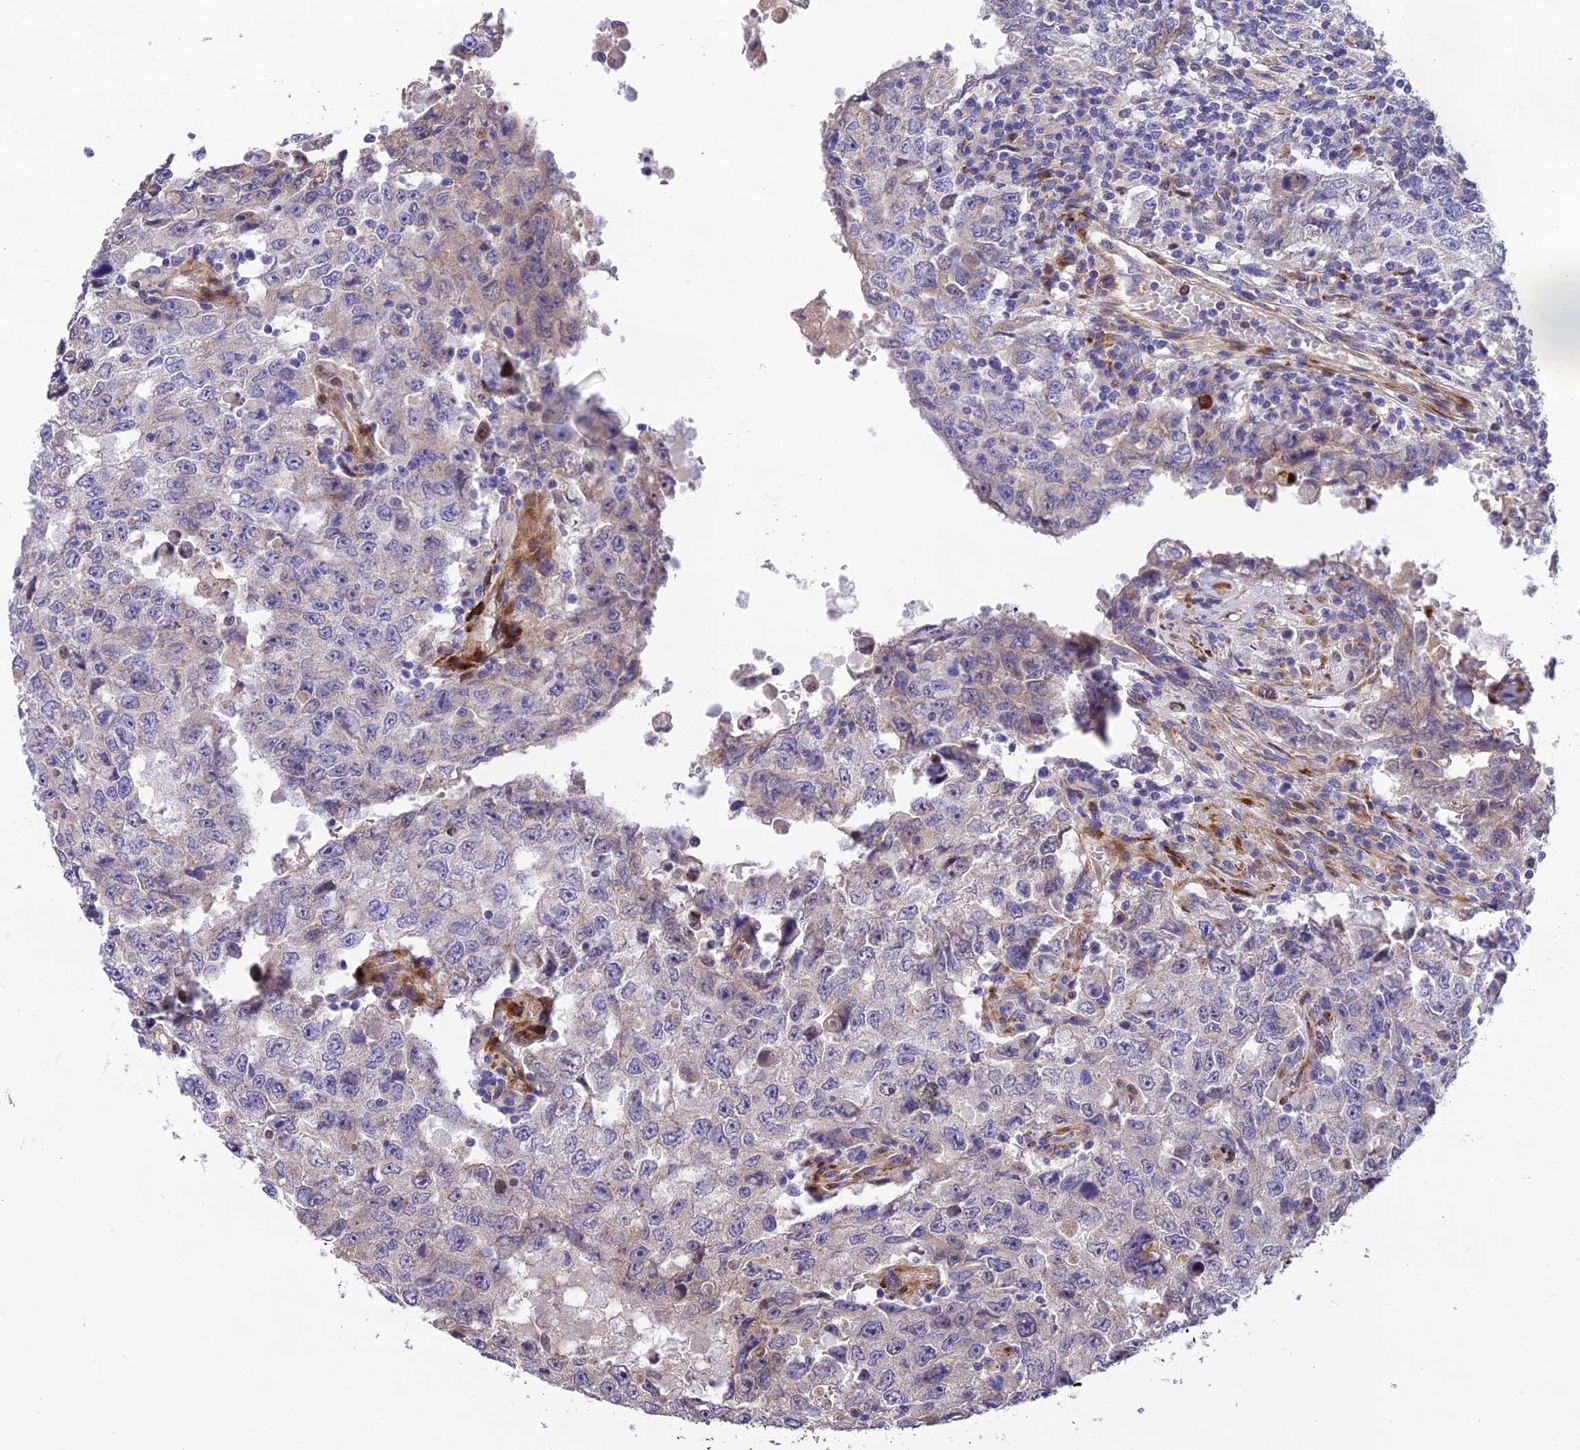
{"staining": {"intensity": "negative", "quantity": "none", "location": "none"}, "tissue": "testis cancer", "cell_type": "Tumor cells", "image_type": "cancer", "snomed": [{"axis": "morphology", "description": "Carcinoma, Embryonal, NOS"}, {"axis": "topography", "description": "Testis"}], "caption": "IHC histopathology image of human testis cancer (embryonal carcinoma) stained for a protein (brown), which displays no expression in tumor cells. Nuclei are stained in blue.", "gene": "CPSF4L", "patient": {"sex": "male", "age": 26}}